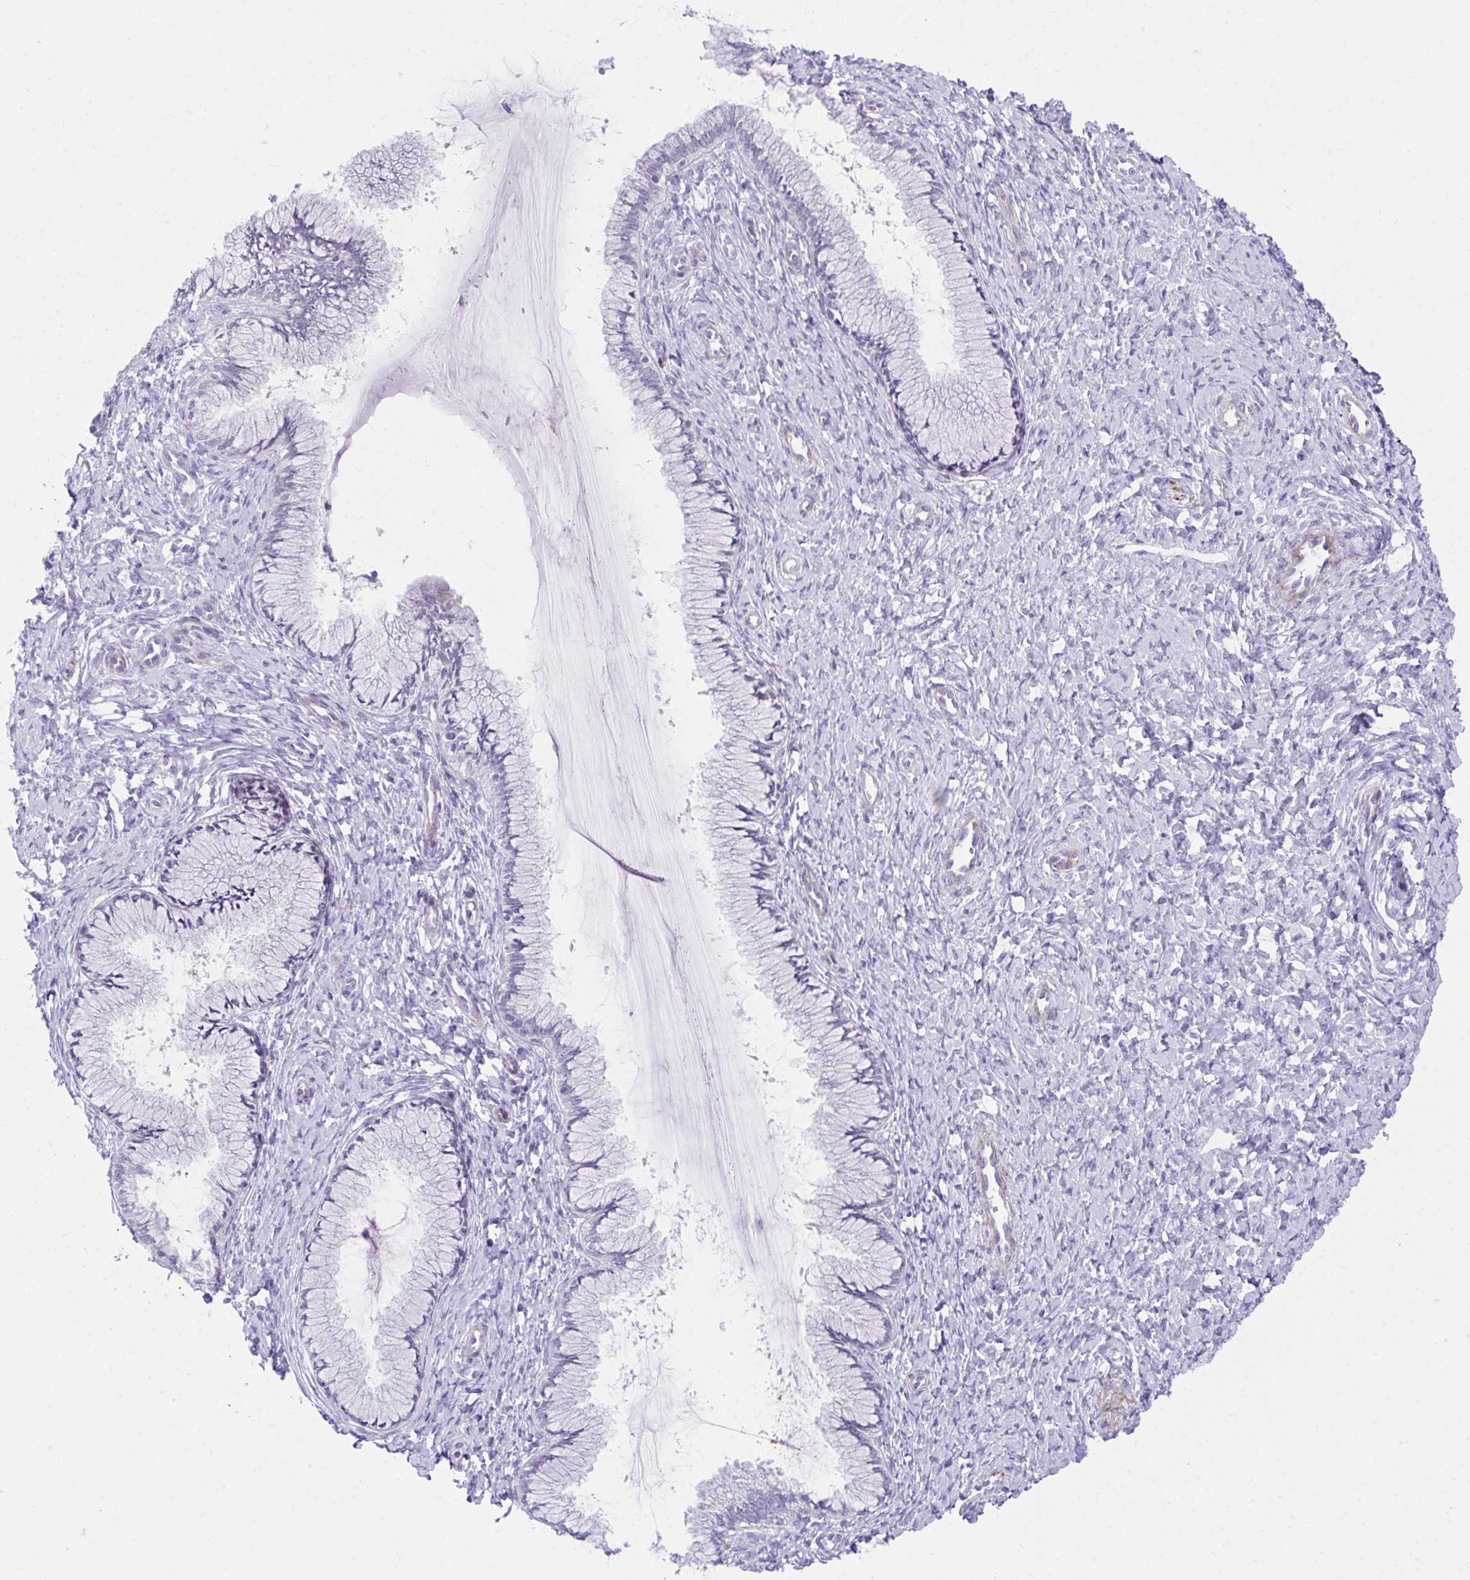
{"staining": {"intensity": "negative", "quantity": "none", "location": "none"}, "tissue": "cervix", "cell_type": "Glandular cells", "image_type": "normal", "snomed": [{"axis": "morphology", "description": "Normal tissue, NOS"}, {"axis": "topography", "description": "Cervix"}], "caption": "Immunohistochemistry (IHC) of benign cervix shows no positivity in glandular cells.", "gene": "CSTB", "patient": {"sex": "female", "age": 37}}